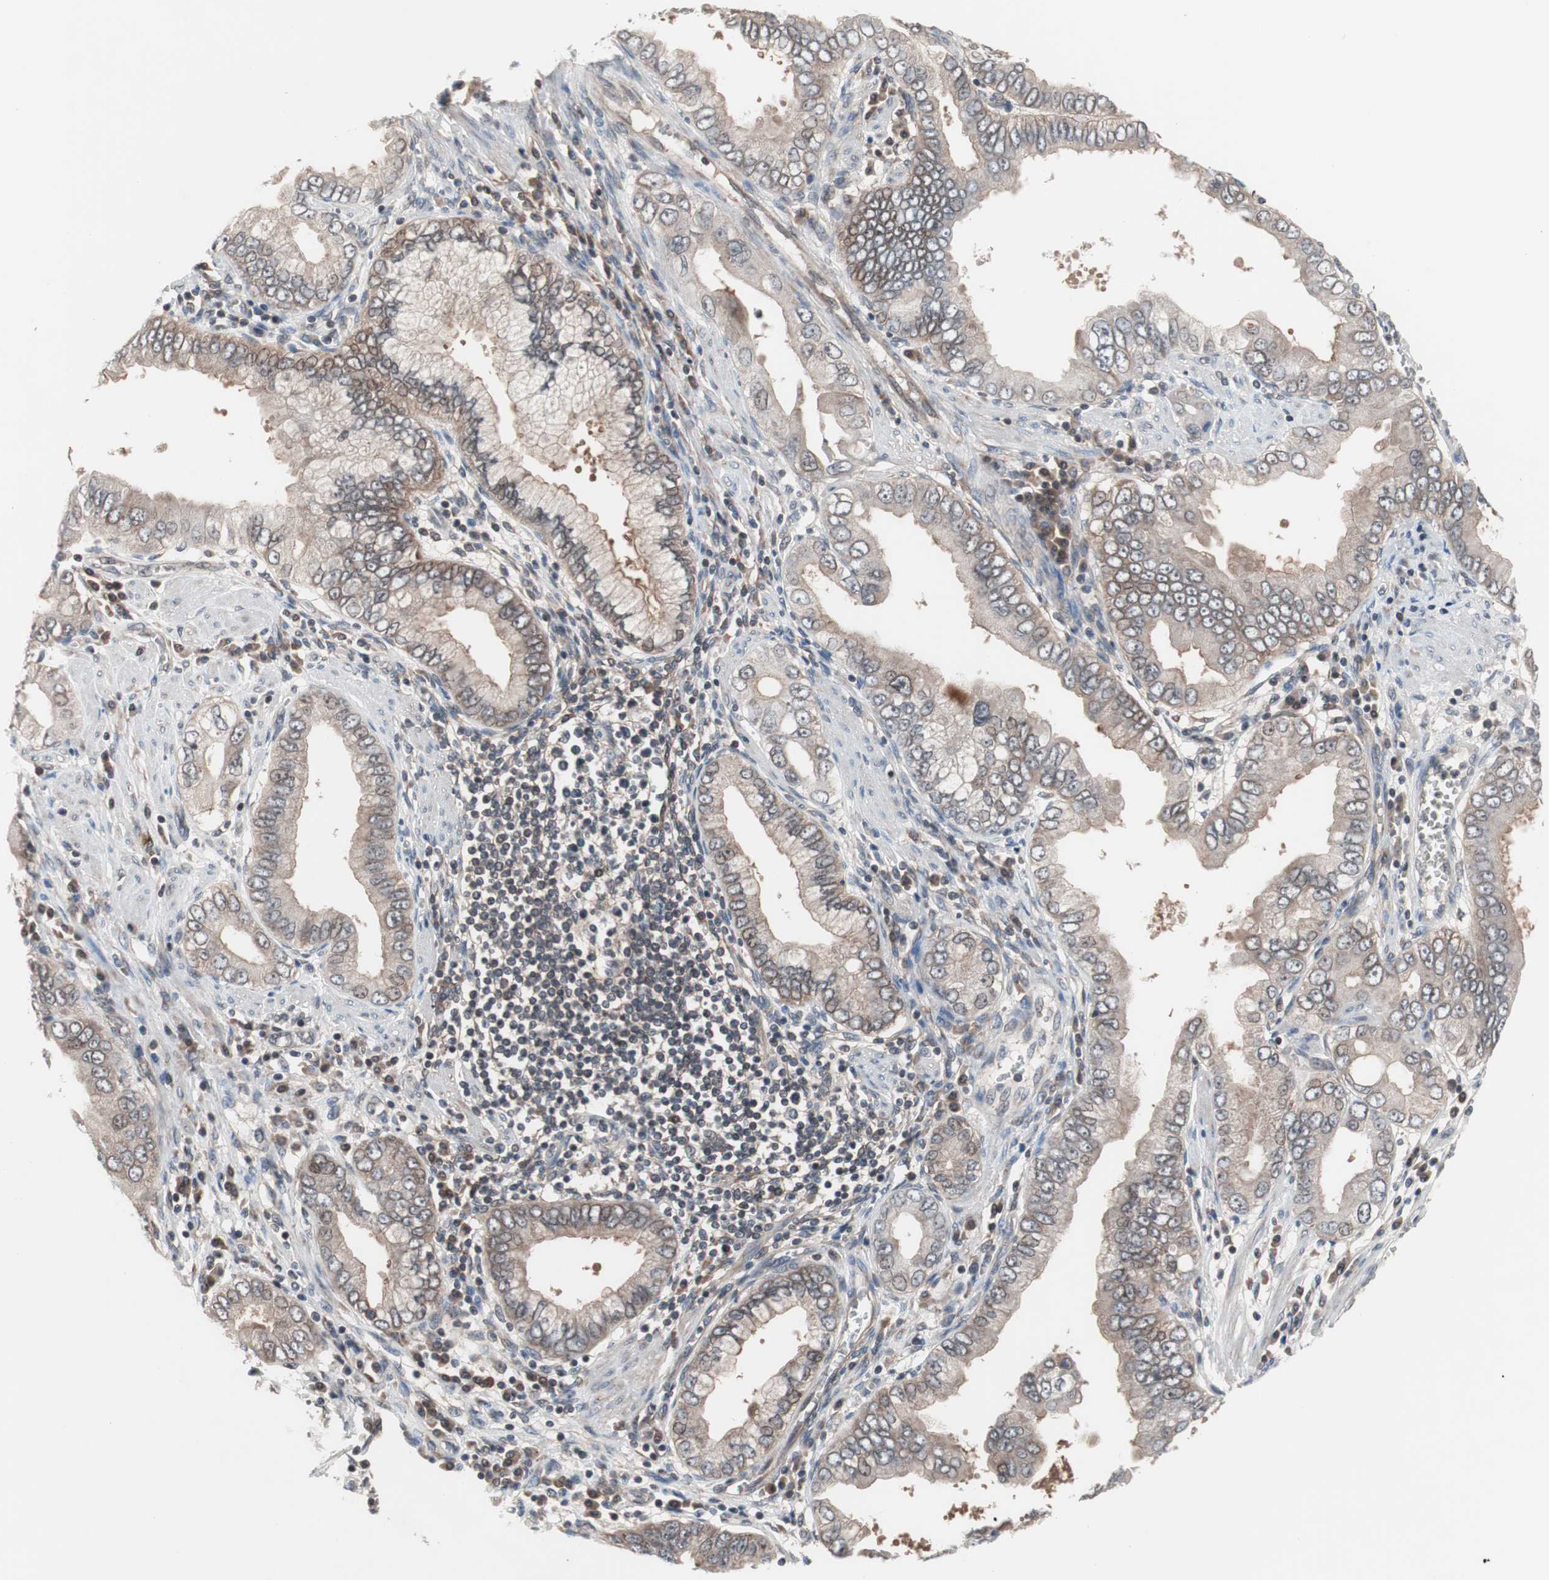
{"staining": {"intensity": "weak", "quantity": "25%-75%", "location": "cytoplasmic/membranous,nuclear"}, "tissue": "pancreatic cancer", "cell_type": "Tumor cells", "image_type": "cancer", "snomed": [{"axis": "morphology", "description": "Normal tissue, NOS"}, {"axis": "topography", "description": "Lymph node"}], "caption": "Immunohistochemical staining of pancreatic cancer shows low levels of weak cytoplasmic/membranous and nuclear protein positivity in about 25%-75% of tumor cells. The staining is performed using DAB brown chromogen to label protein expression. The nuclei are counter-stained blue using hematoxylin.", "gene": "IRS1", "patient": {"sex": "male", "age": 50}}